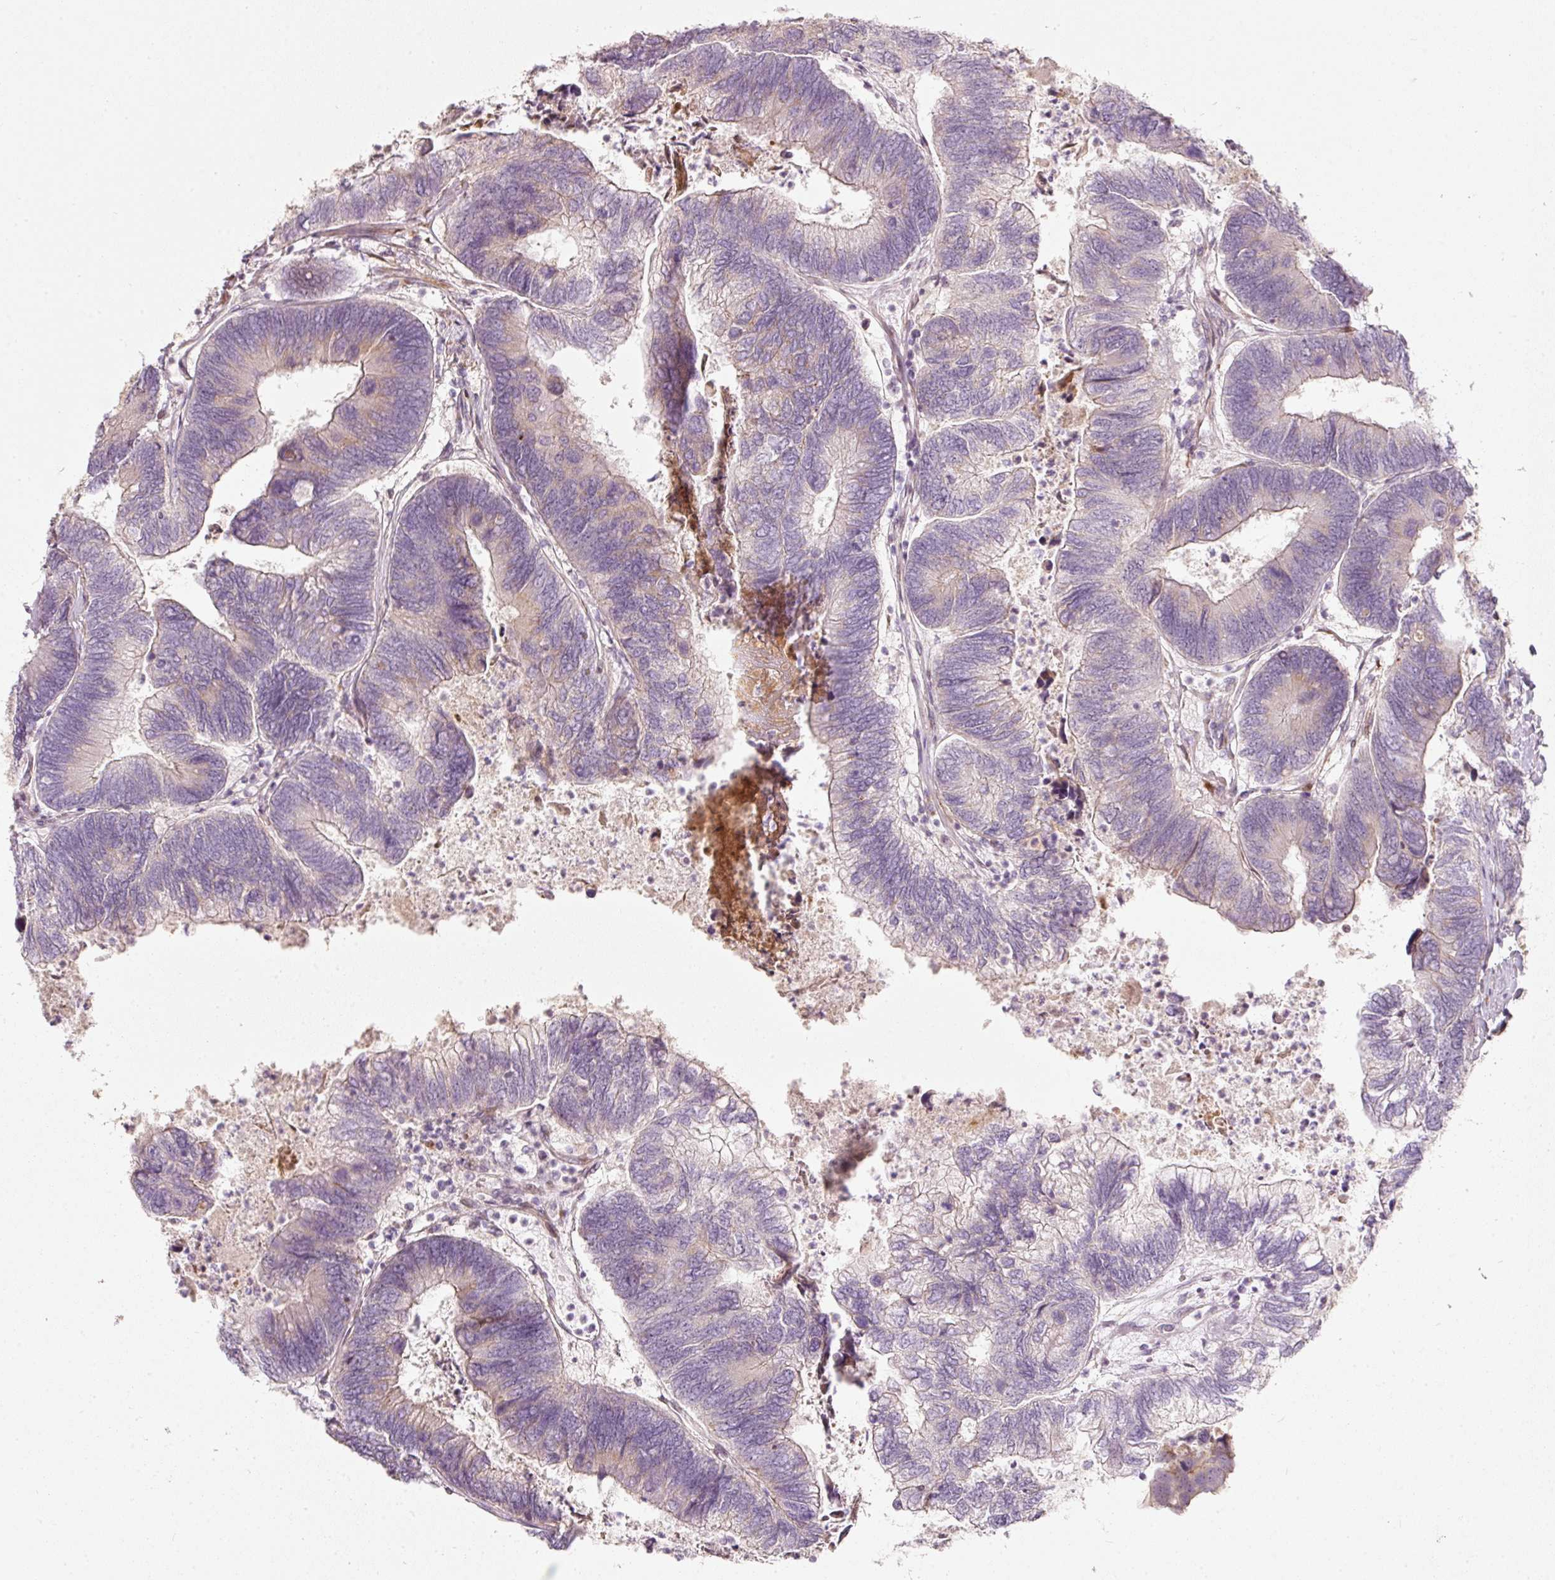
{"staining": {"intensity": "negative", "quantity": "none", "location": "none"}, "tissue": "colorectal cancer", "cell_type": "Tumor cells", "image_type": "cancer", "snomed": [{"axis": "morphology", "description": "Adenocarcinoma, NOS"}, {"axis": "topography", "description": "Colon"}], "caption": "Immunohistochemistry micrograph of human colorectal cancer (adenocarcinoma) stained for a protein (brown), which reveals no positivity in tumor cells.", "gene": "SLC20A1", "patient": {"sex": "female", "age": 67}}